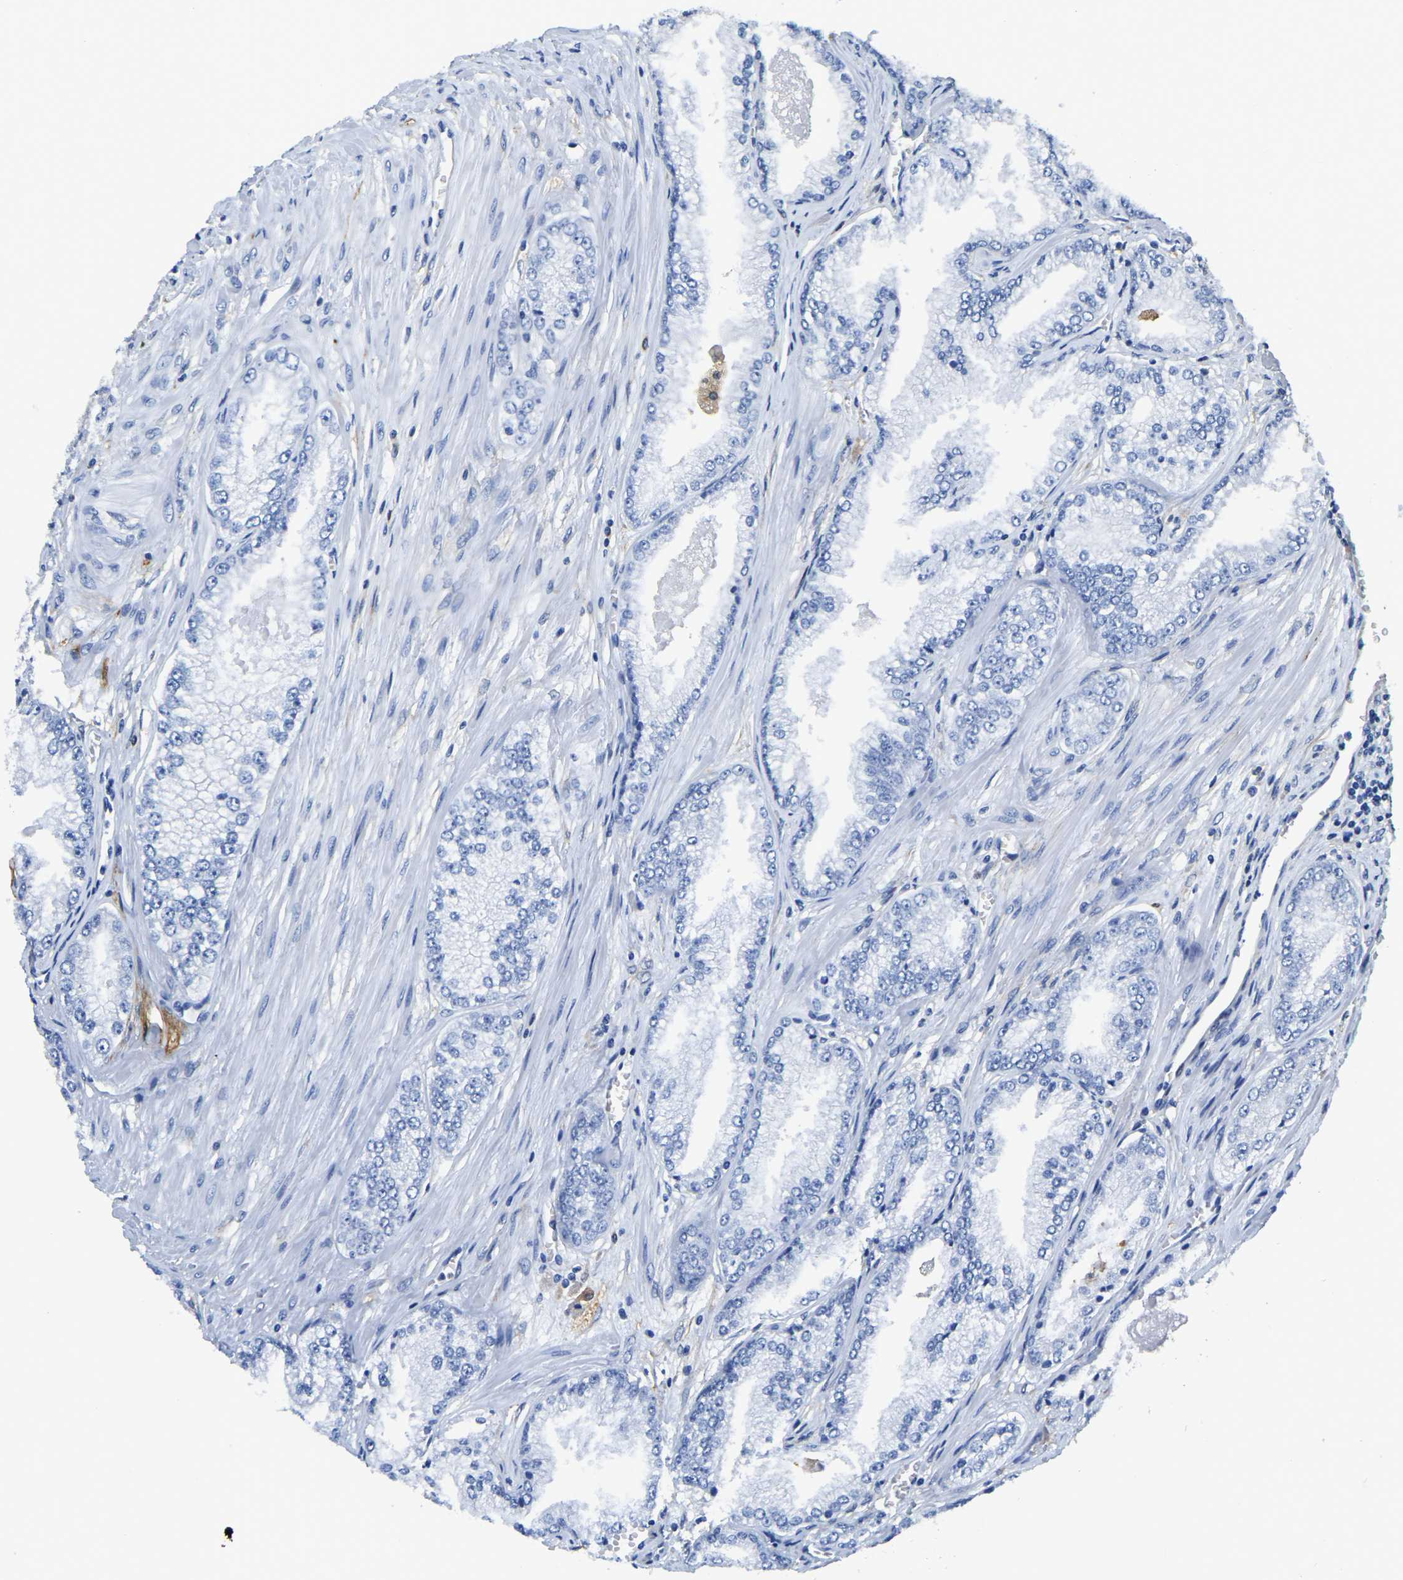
{"staining": {"intensity": "negative", "quantity": "none", "location": "none"}, "tissue": "prostate cancer", "cell_type": "Tumor cells", "image_type": "cancer", "snomed": [{"axis": "morphology", "description": "Adenocarcinoma, High grade"}, {"axis": "topography", "description": "Prostate"}], "caption": "This is an immunohistochemistry (IHC) image of prostate cancer. There is no staining in tumor cells.", "gene": "ZDHHC13", "patient": {"sex": "male", "age": 61}}